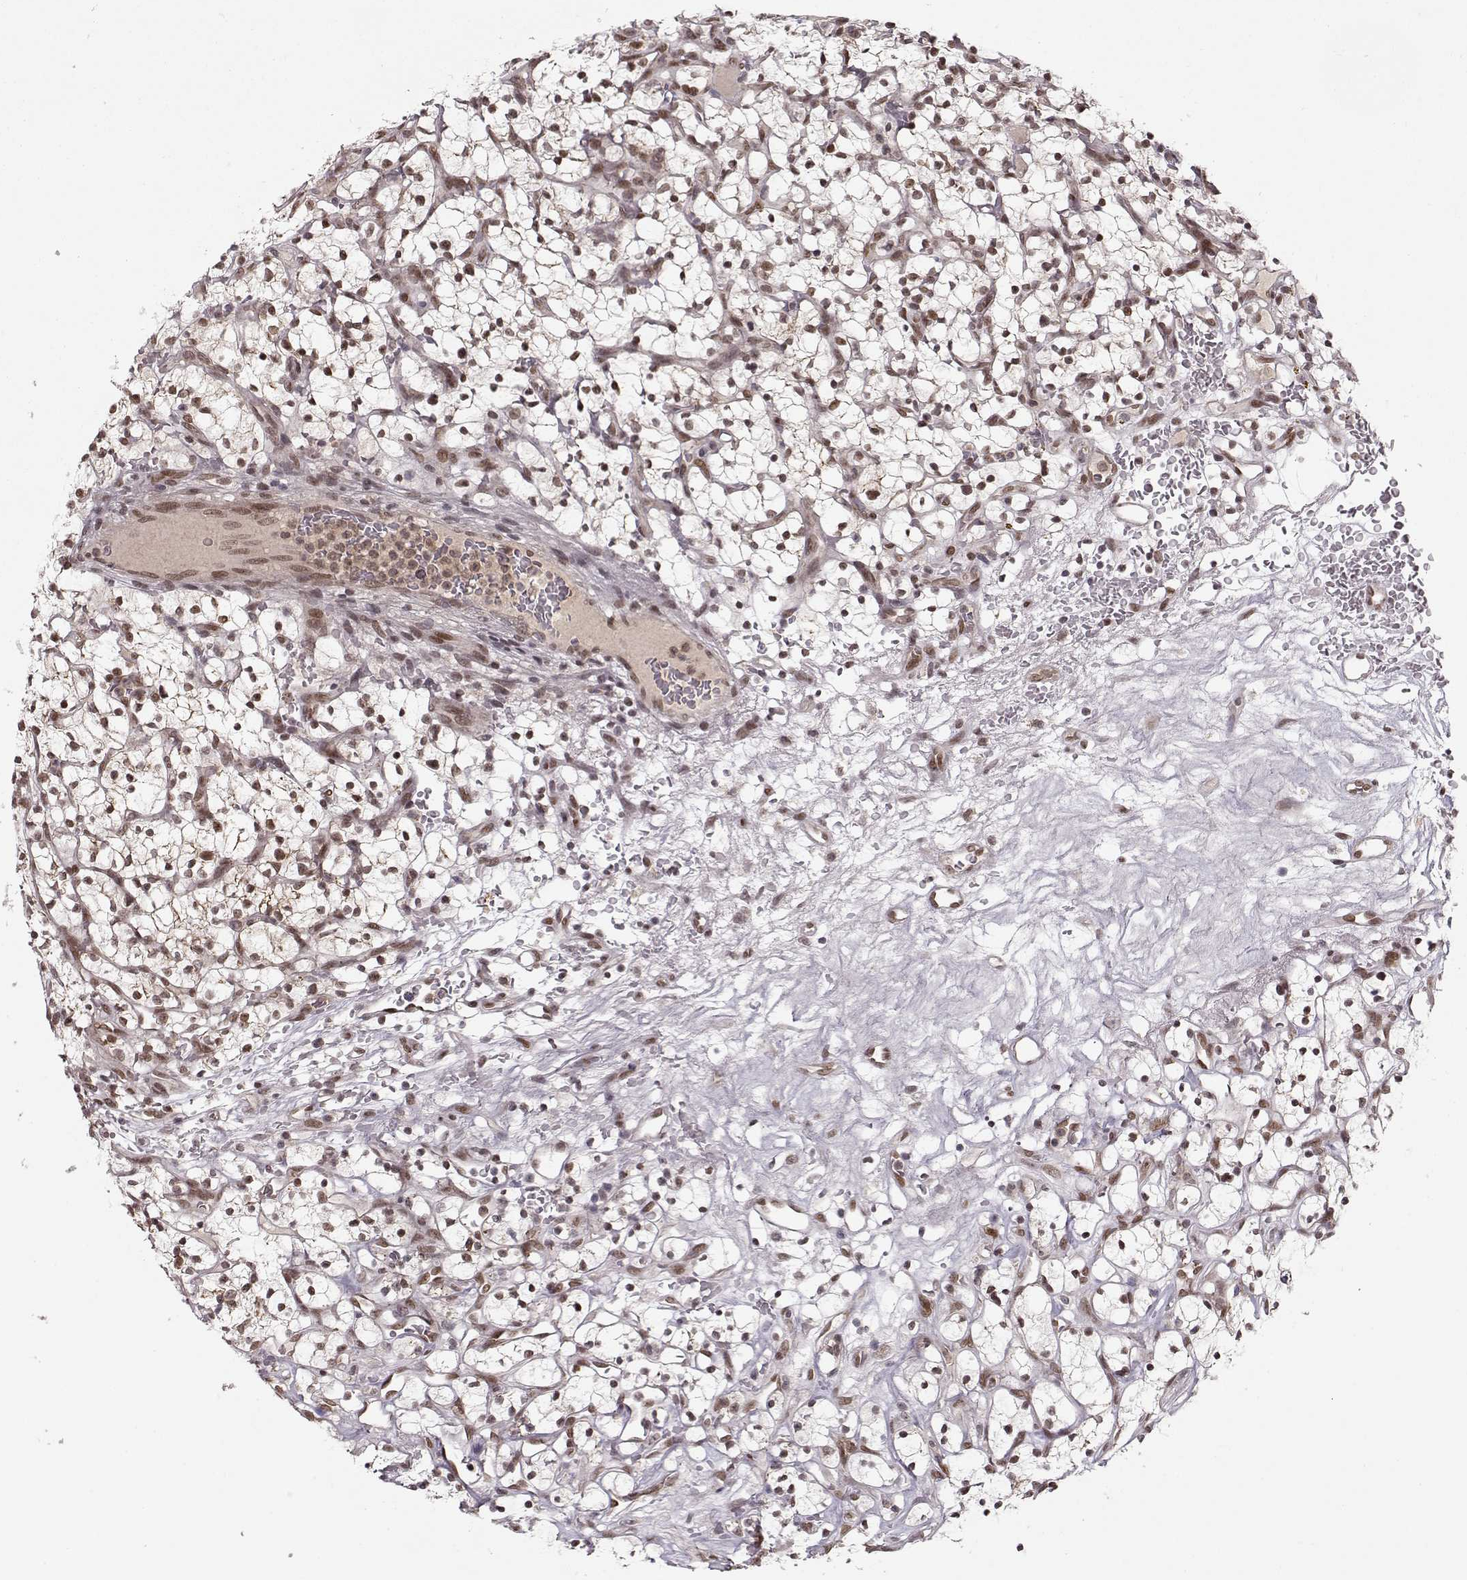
{"staining": {"intensity": "moderate", "quantity": ">75%", "location": "nuclear"}, "tissue": "renal cancer", "cell_type": "Tumor cells", "image_type": "cancer", "snomed": [{"axis": "morphology", "description": "Adenocarcinoma, NOS"}, {"axis": "topography", "description": "Kidney"}], "caption": "An immunohistochemistry (IHC) image of neoplastic tissue is shown. Protein staining in brown shows moderate nuclear positivity in renal adenocarcinoma within tumor cells.", "gene": "RAI1", "patient": {"sex": "female", "age": 64}}